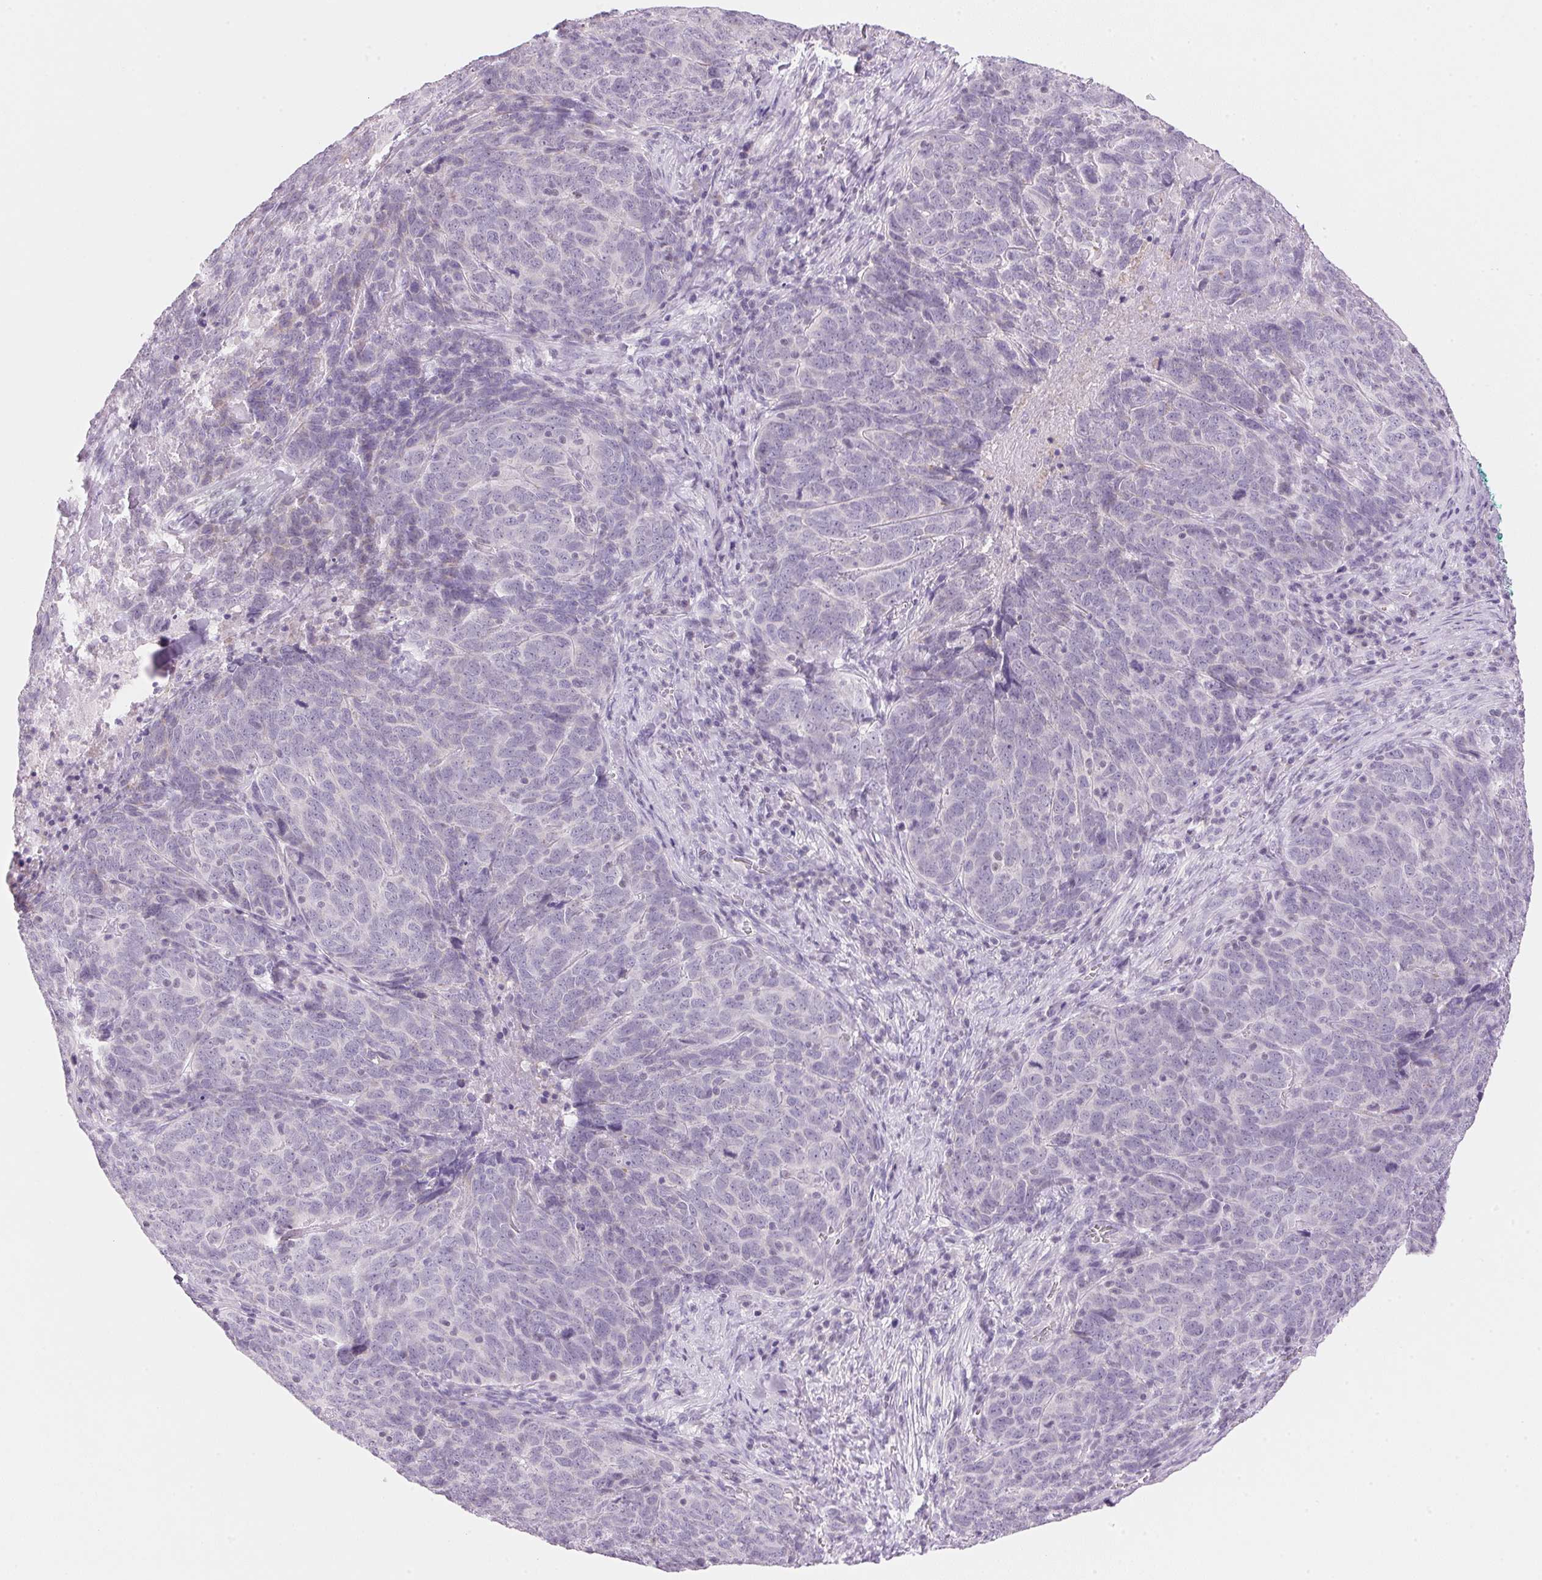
{"staining": {"intensity": "negative", "quantity": "none", "location": "none"}, "tissue": "skin cancer", "cell_type": "Tumor cells", "image_type": "cancer", "snomed": [{"axis": "morphology", "description": "Squamous cell carcinoma, NOS"}, {"axis": "topography", "description": "Skin"}, {"axis": "topography", "description": "Anal"}], "caption": "The histopathology image reveals no staining of tumor cells in skin cancer.", "gene": "CYP11B1", "patient": {"sex": "female", "age": 51}}